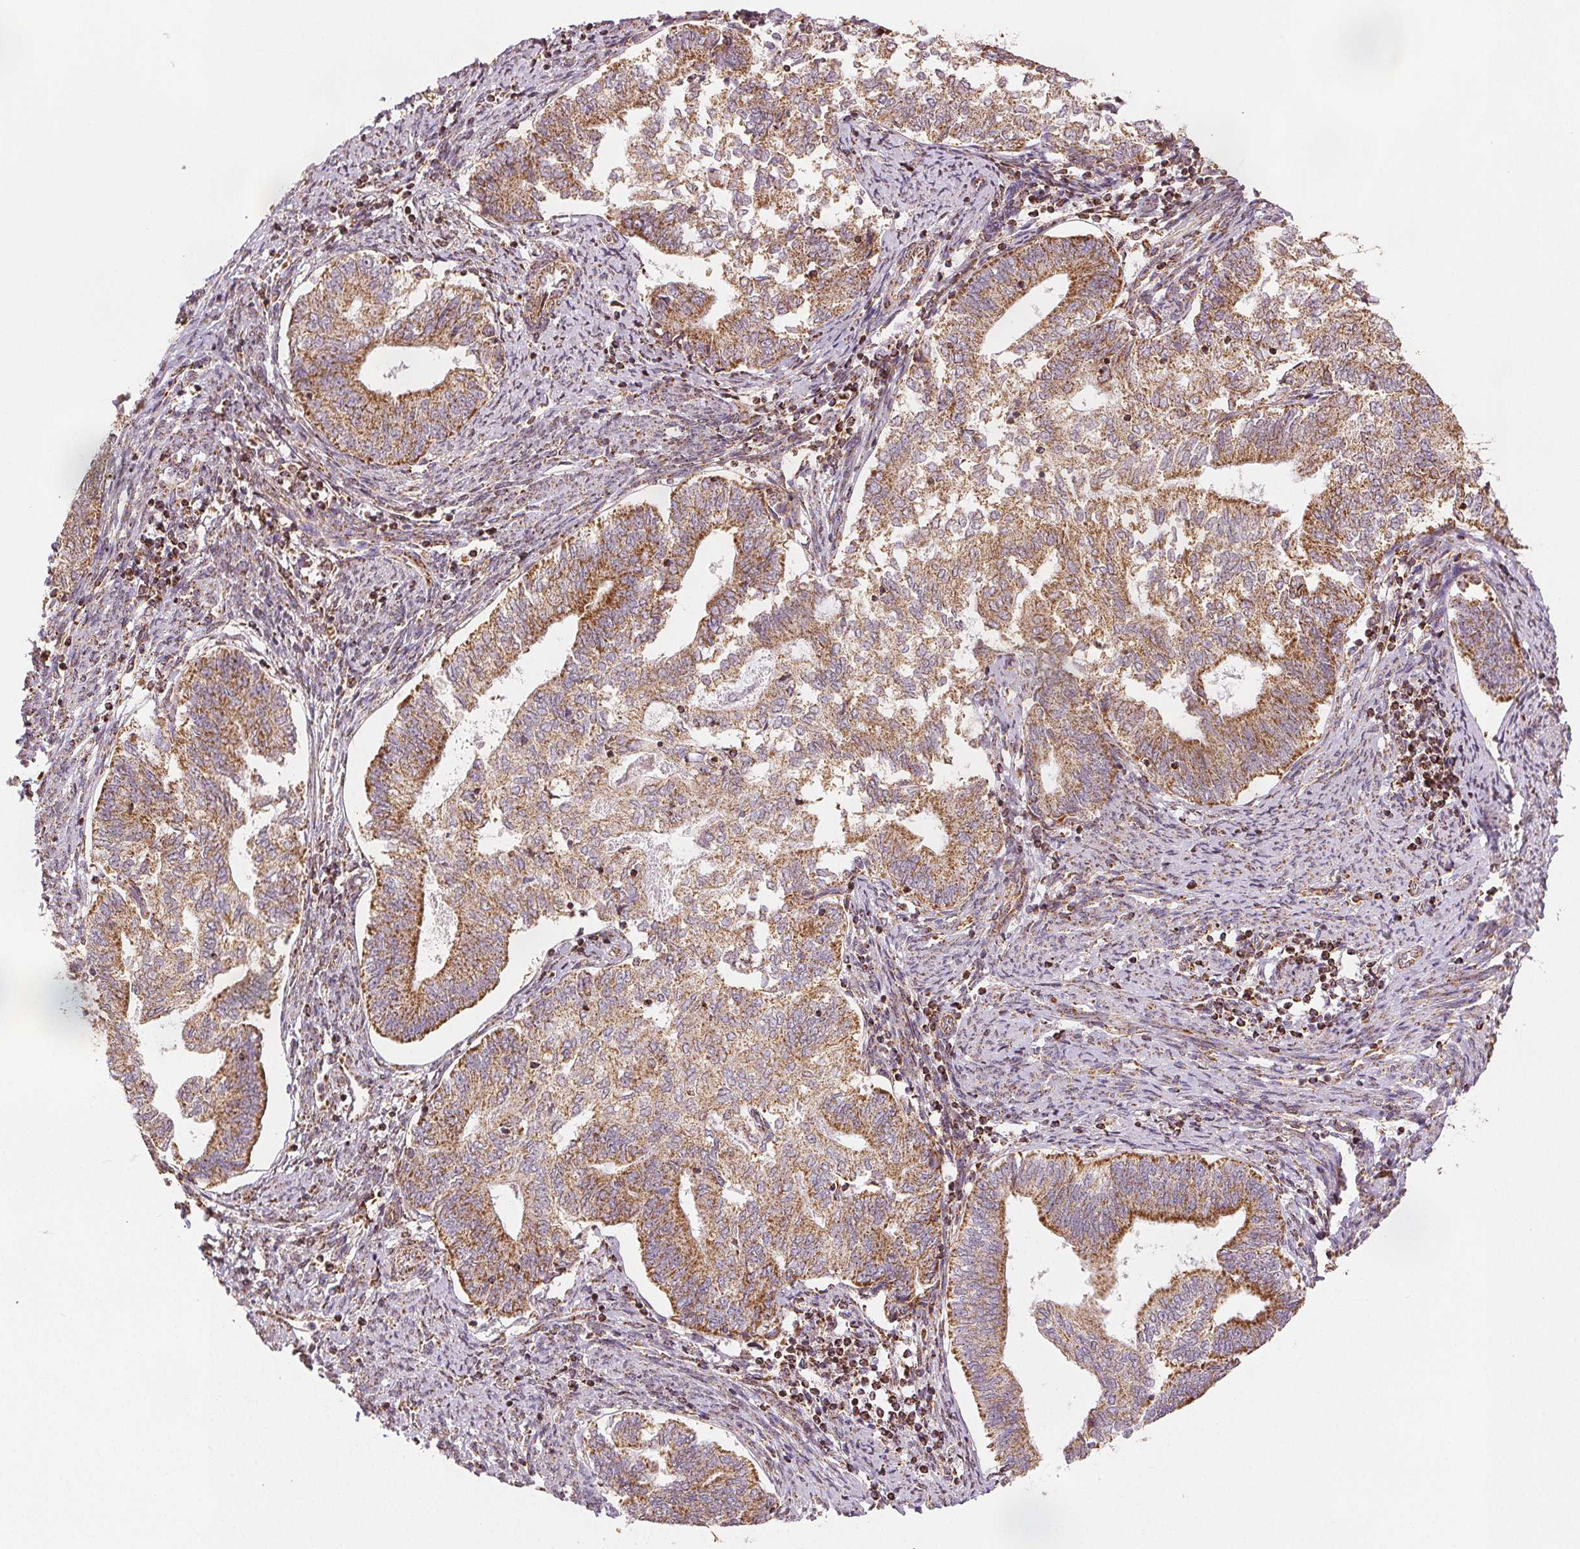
{"staining": {"intensity": "strong", "quantity": ">75%", "location": "cytoplasmic/membranous"}, "tissue": "endometrial cancer", "cell_type": "Tumor cells", "image_type": "cancer", "snomed": [{"axis": "morphology", "description": "Adenocarcinoma, NOS"}, {"axis": "topography", "description": "Endometrium"}], "caption": "Human endometrial cancer stained with a protein marker exhibits strong staining in tumor cells.", "gene": "SDHB", "patient": {"sex": "female", "age": 65}}